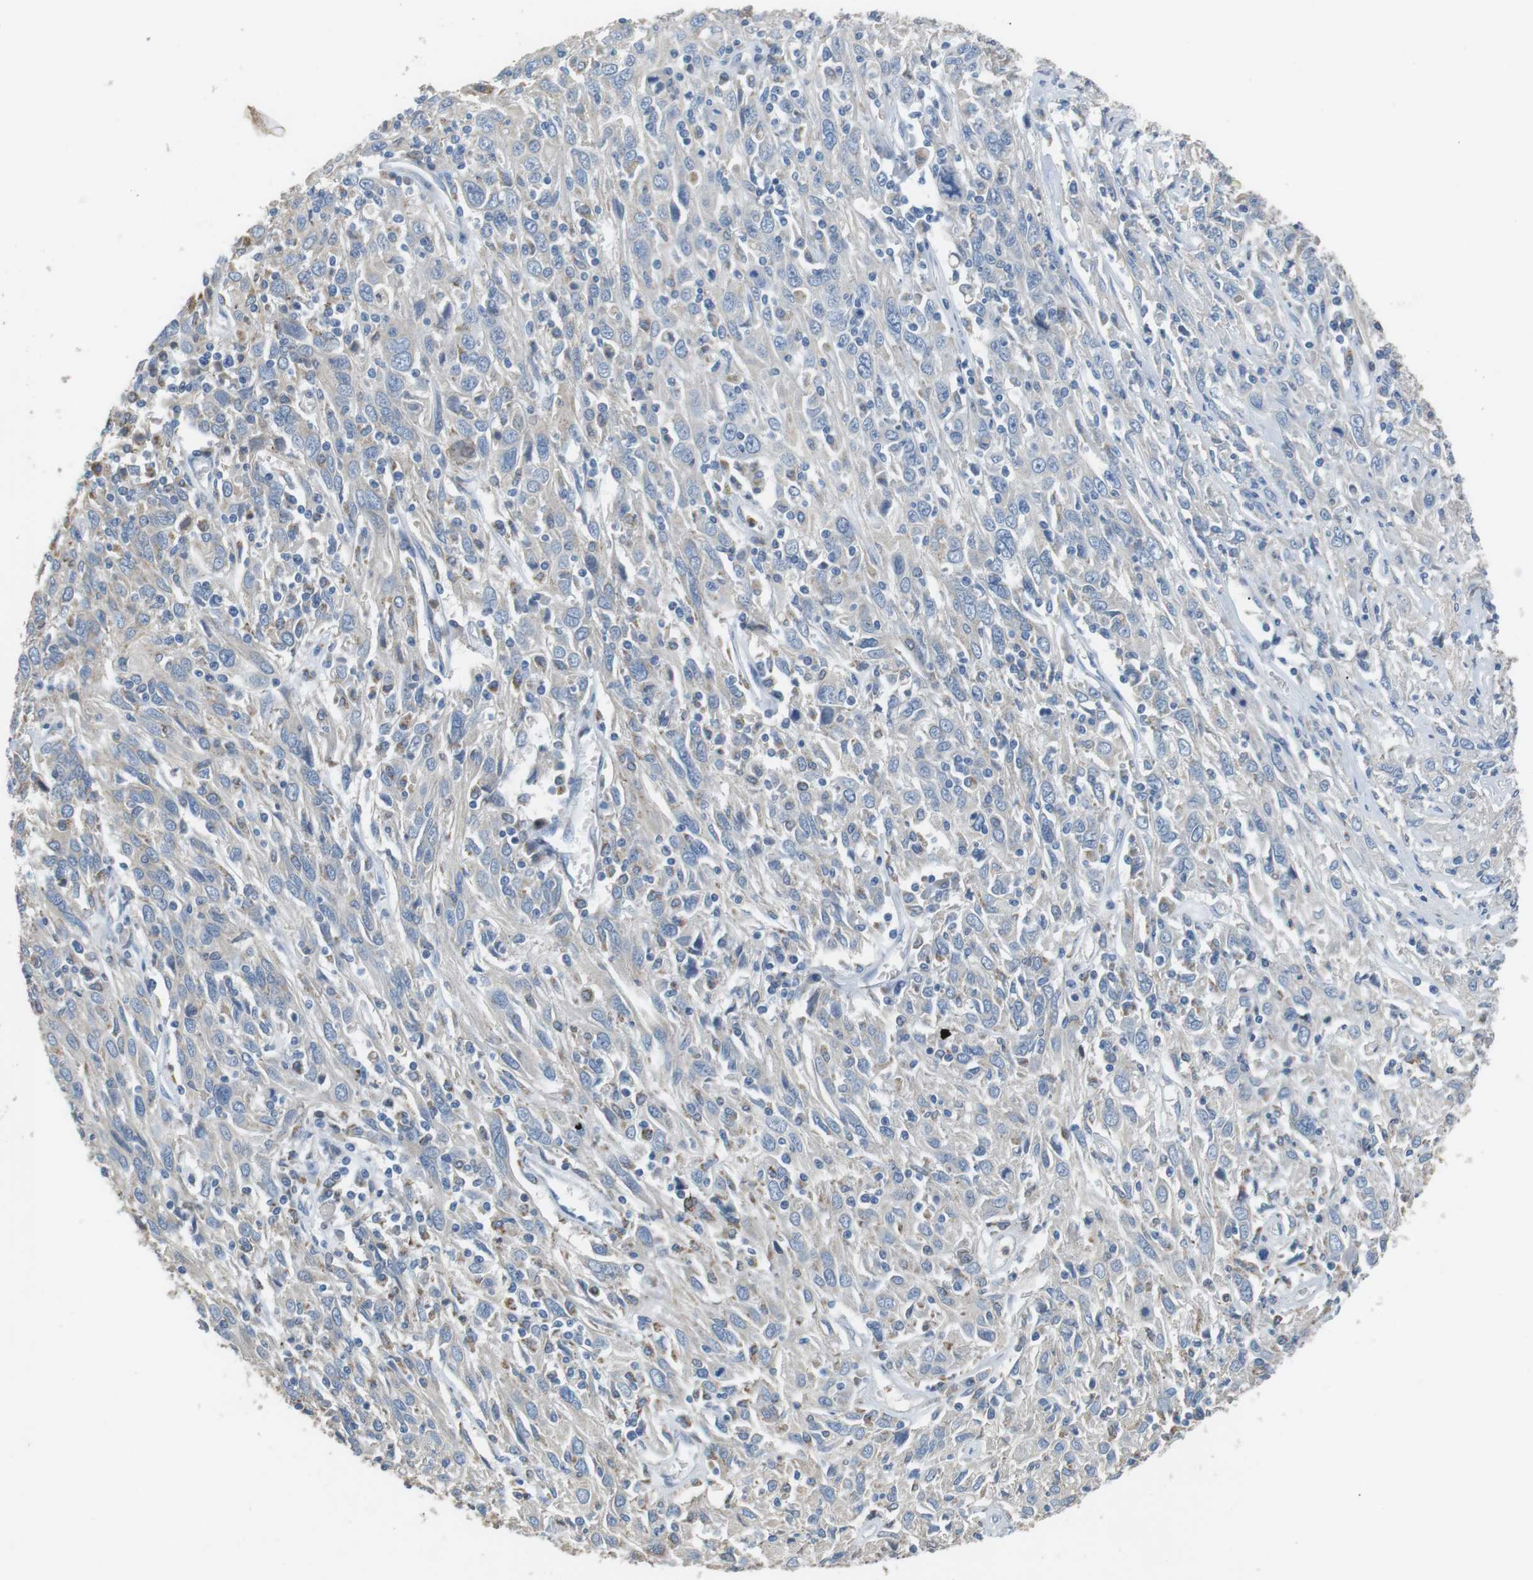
{"staining": {"intensity": "negative", "quantity": "none", "location": "none"}, "tissue": "cervical cancer", "cell_type": "Tumor cells", "image_type": "cancer", "snomed": [{"axis": "morphology", "description": "Squamous cell carcinoma, NOS"}, {"axis": "topography", "description": "Cervix"}], "caption": "A micrograph of cervical cancer (squamous cell carcinoma) stained for a protein displays no brown staining in tumor cells.", "gene": "CD300E", "patient": {"sex": "female", "age": 46}}